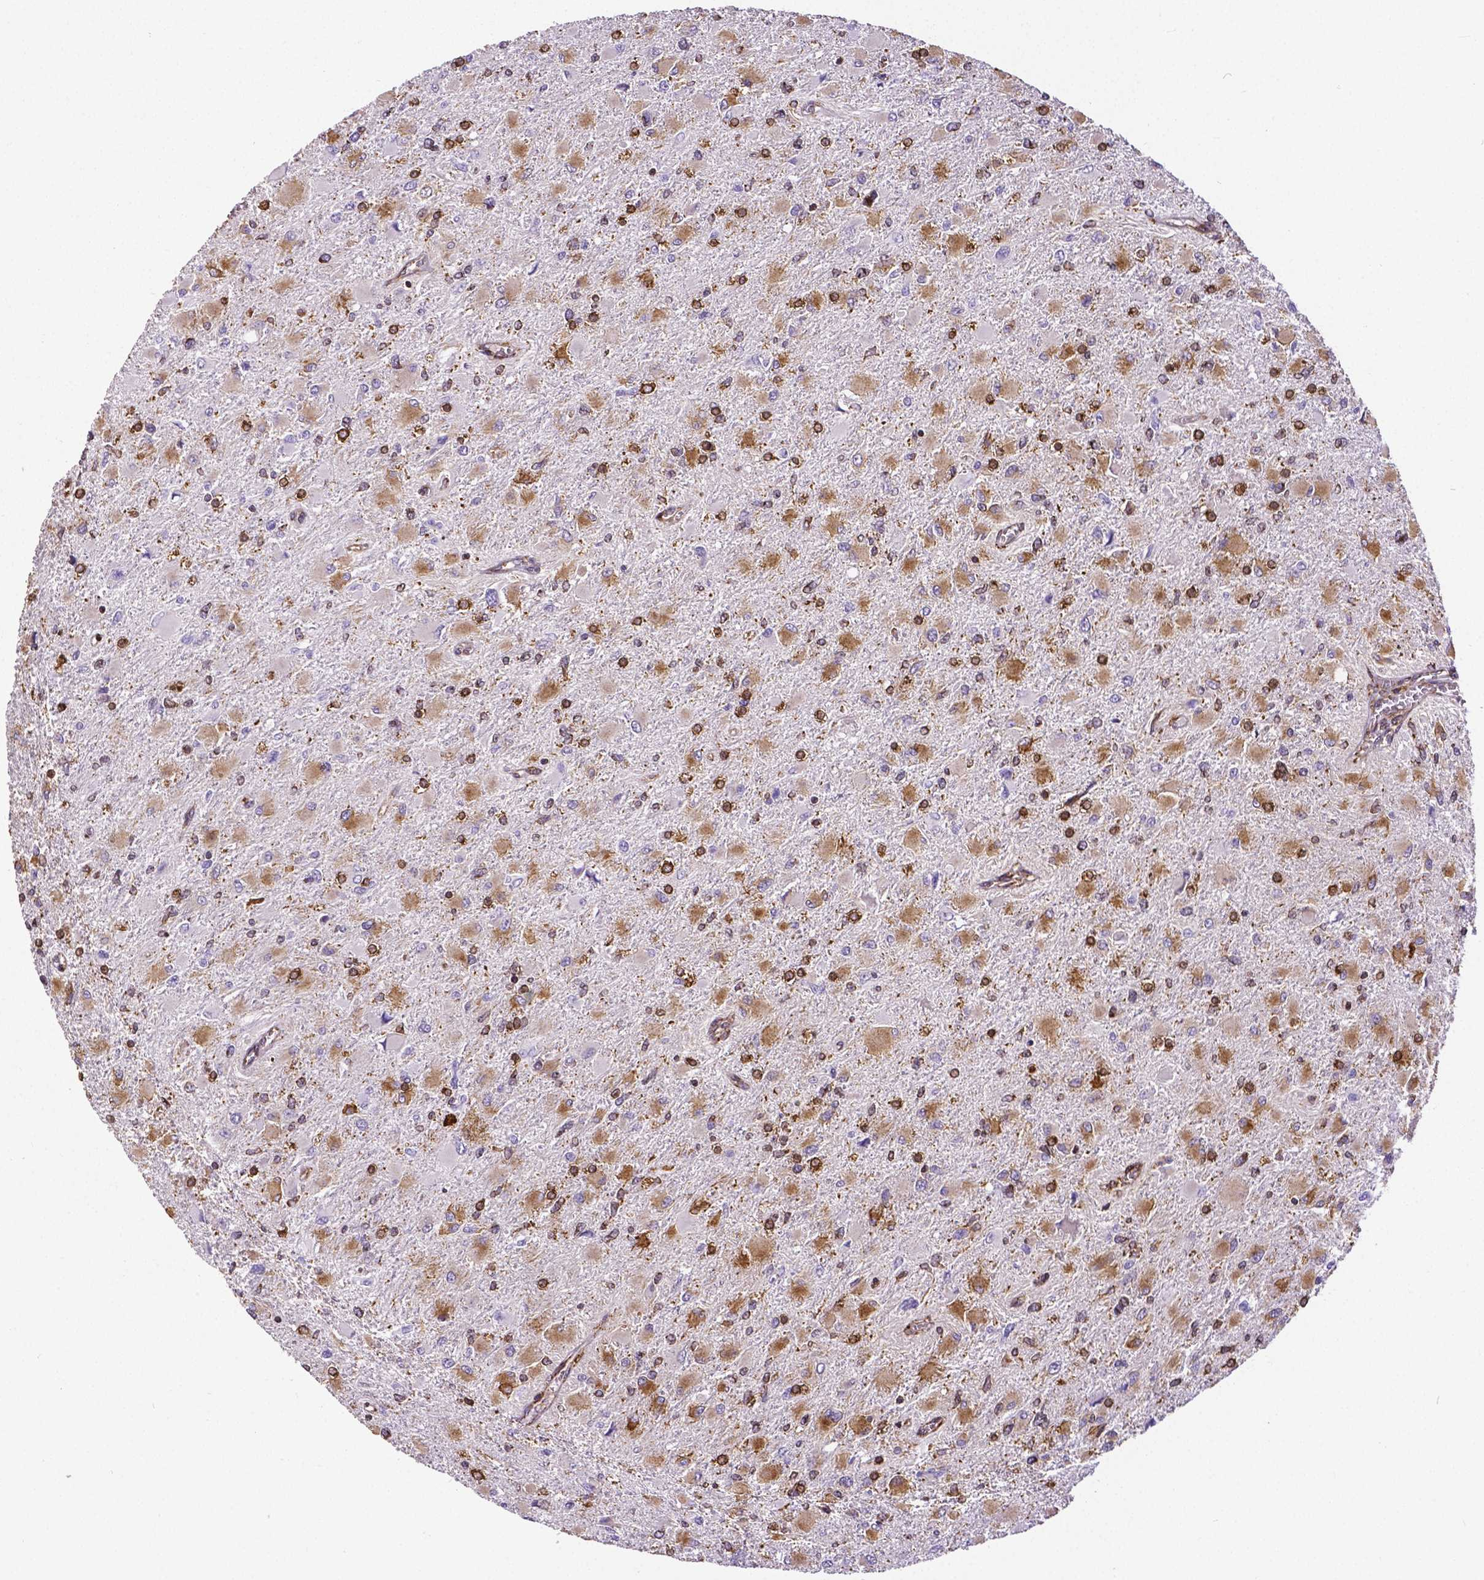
{"staining": {"intensity": "strong", "quantity": "25%-75%", "location": "cytoplasmic/membranous"}, "tissue": "glioma", "cell_type": "Tumor cells", "image_type": "cancer", "snomed": [{"axis": "morphology", "description": "Glioma, malignant, High grade"}, {"axis": "topography", "description": "Cerebral cortex"}], "caption": "IHC image of human glioma stained for a protein (brown), which reveals high levels of strong cytoplasmic/membranous positivity in about 25%-75% of tumor cells.", "gene": "MTDH", "patient": {"sex": "female", "age": 36}}